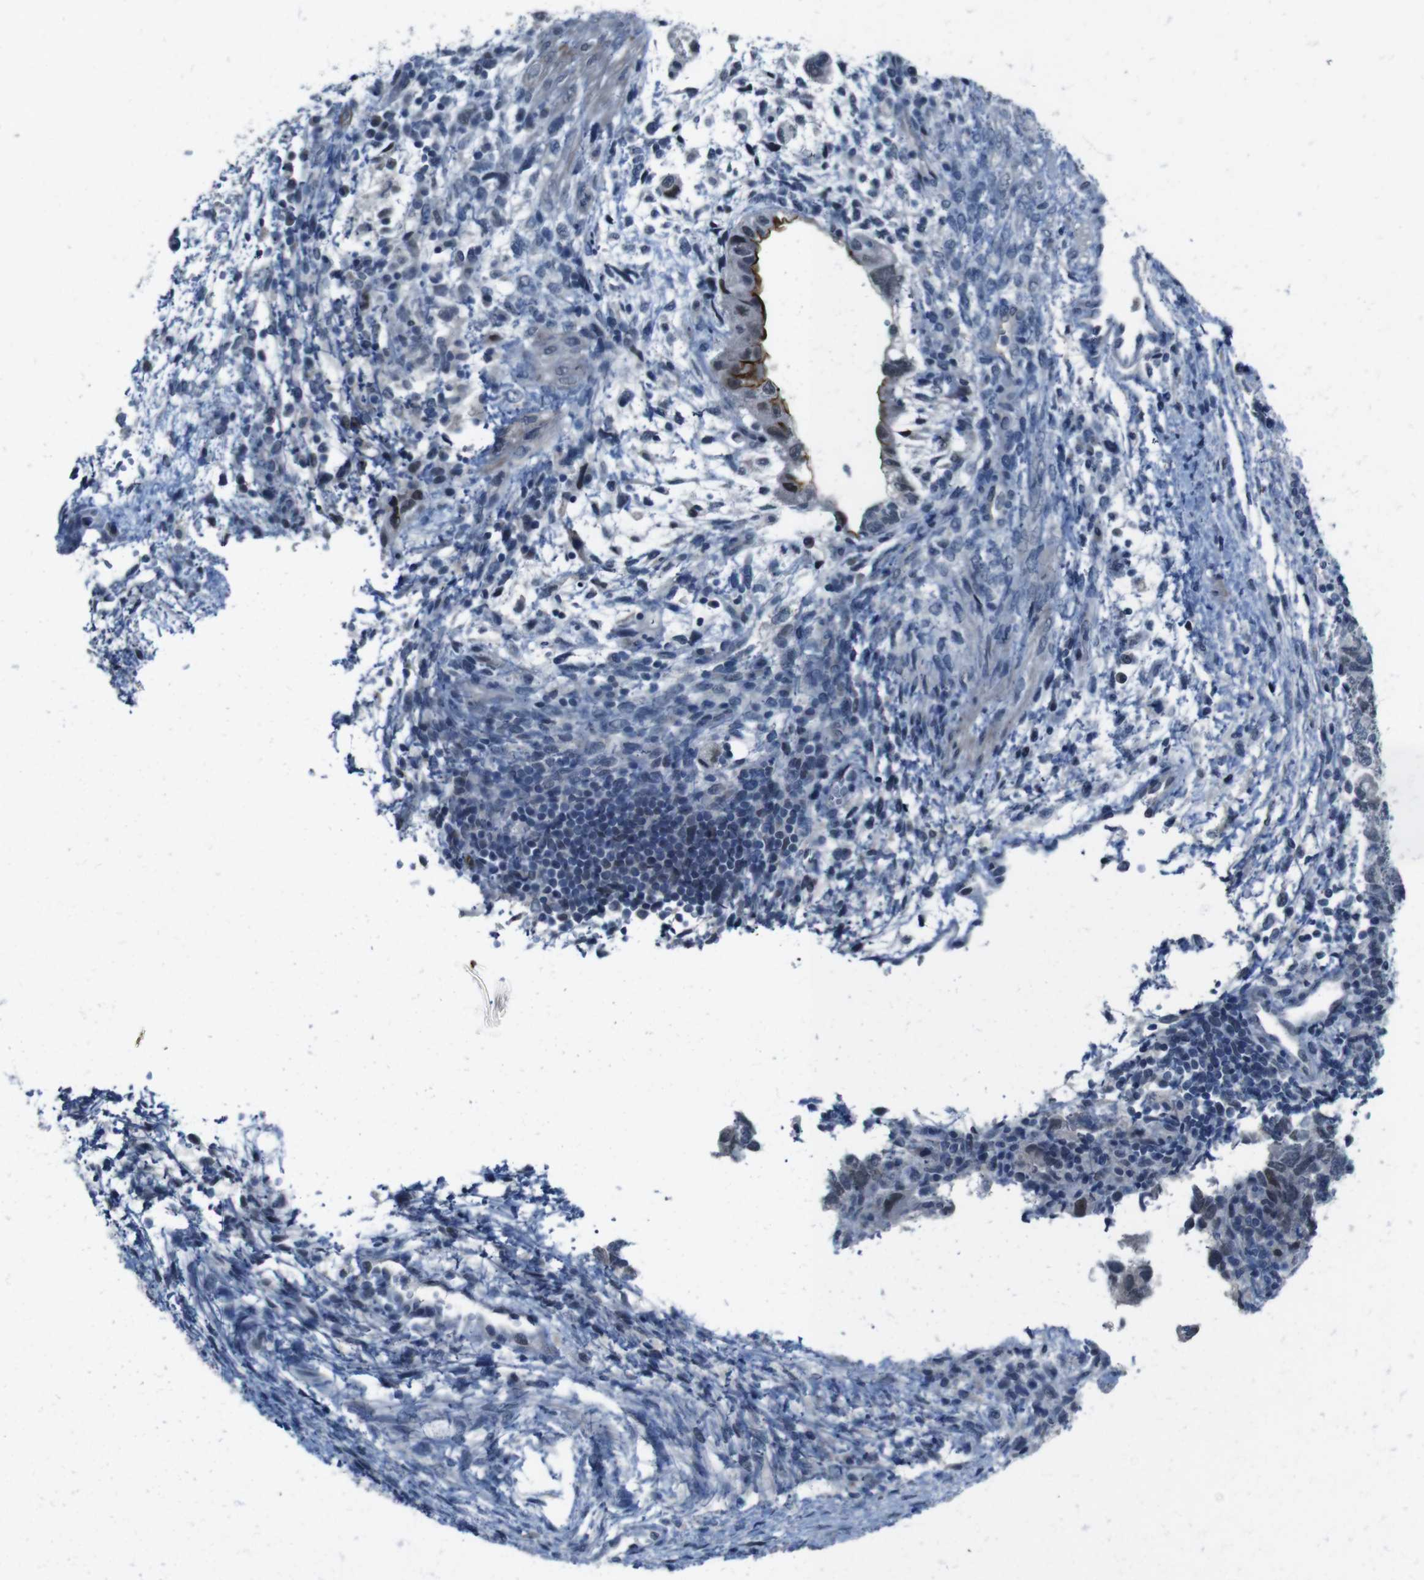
{"staining": {"intensity": "weak", "quantity": "<25%", "location": "nuclear"}, "tissue": "testis cancer", "cell_type": "Tumor cells", "image_type": "cancer", "snomed": [{"axis": "morphology", "description": "Carcinoma, Embryonal, NOS"}, {"axis": "topography", "description": "Testis"}], "caption": "The photomicrograph demonstrates no significant positivity in tumor cells of embryonal carcinoma (testis). (DAB (3,3'-diaminobenzidine) immunohistochemistry (IHC), high magnification).", "gene": "CDHR2", "patient": {"sex": "male", "age": 36}}